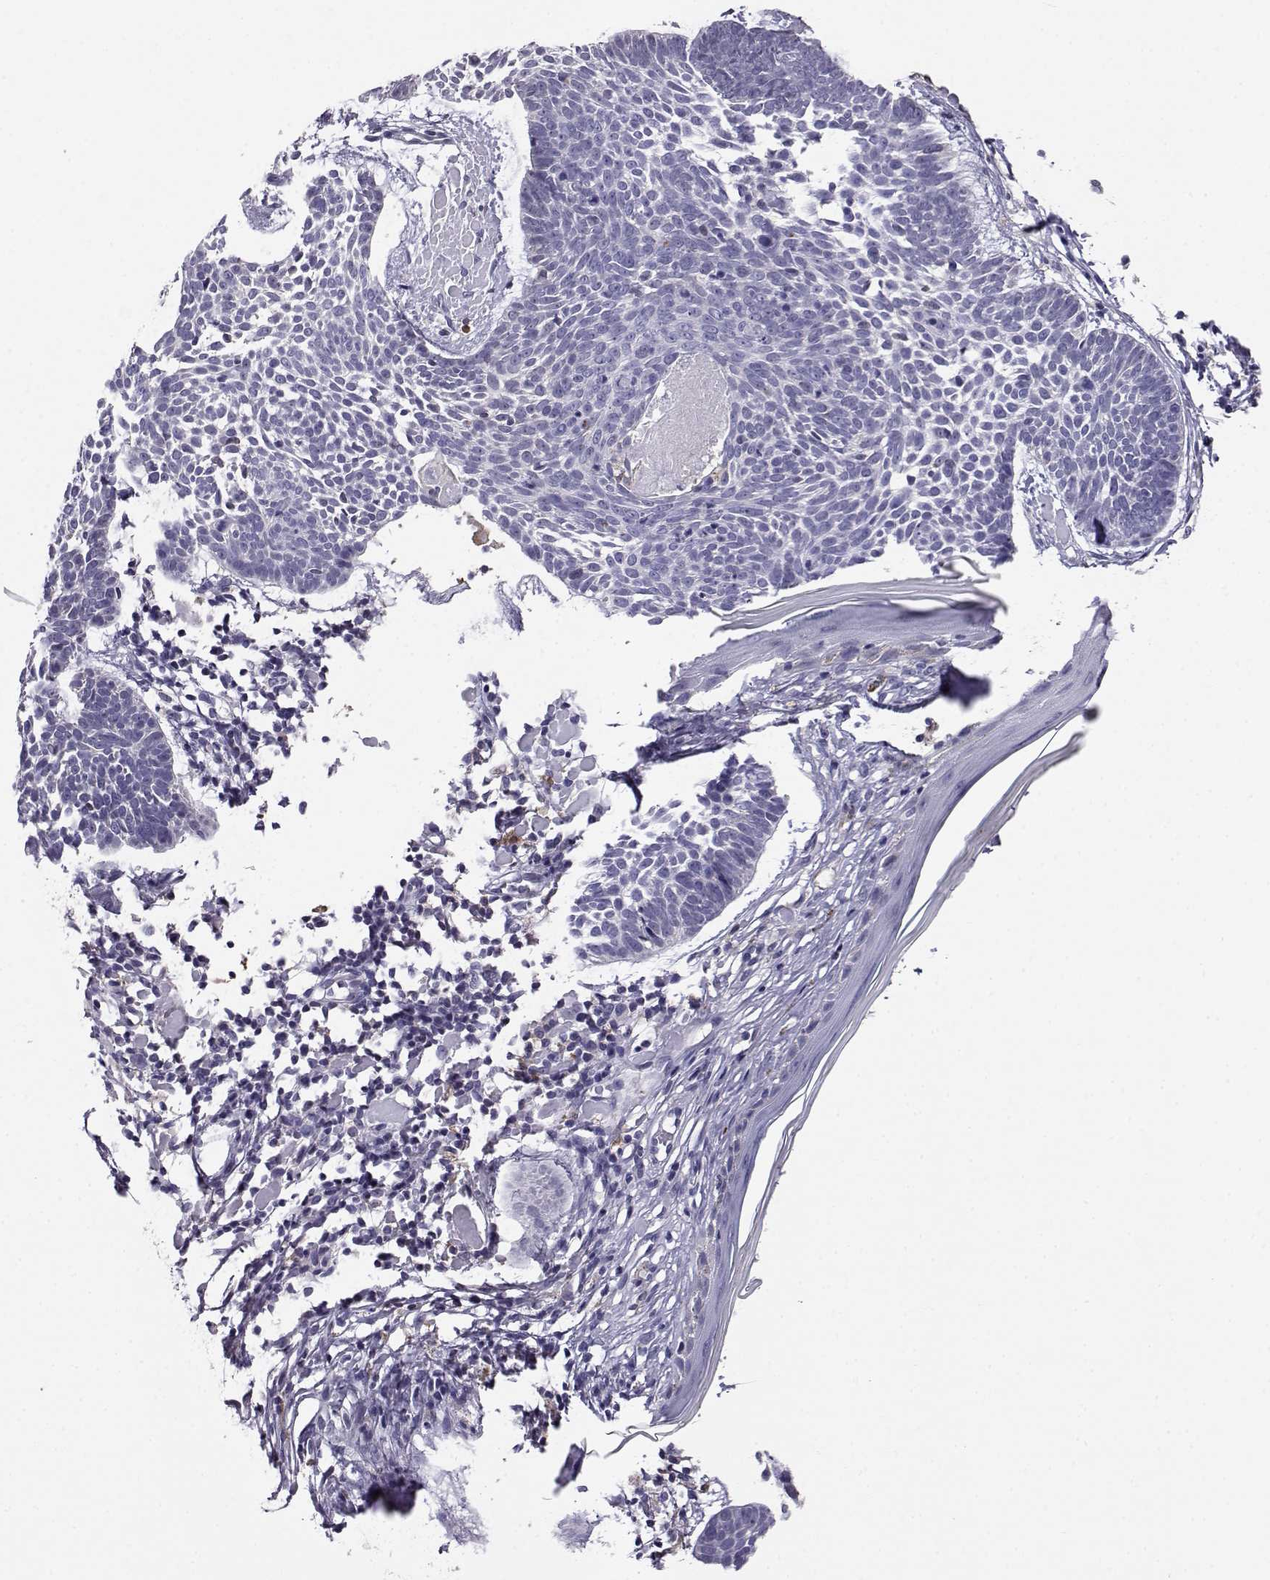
{"staining": {"intensity": "negative", "quantity": "none", "location": "none"}, "tissue": "skin cancer", "cell_type": "Tumor cells", "image_type": "cancer", "snomed": [{"axis": "morphology", "description": "Basal cell carcinoma"}, {"axis": "topography", "description": "Skin"}], "caption": "DAB immunohistochemical staining of human skin cancer displays no significant staining in tumor cells.", "gene": "AKR1B1", "patient": {"sex": "male", "age": 85}}